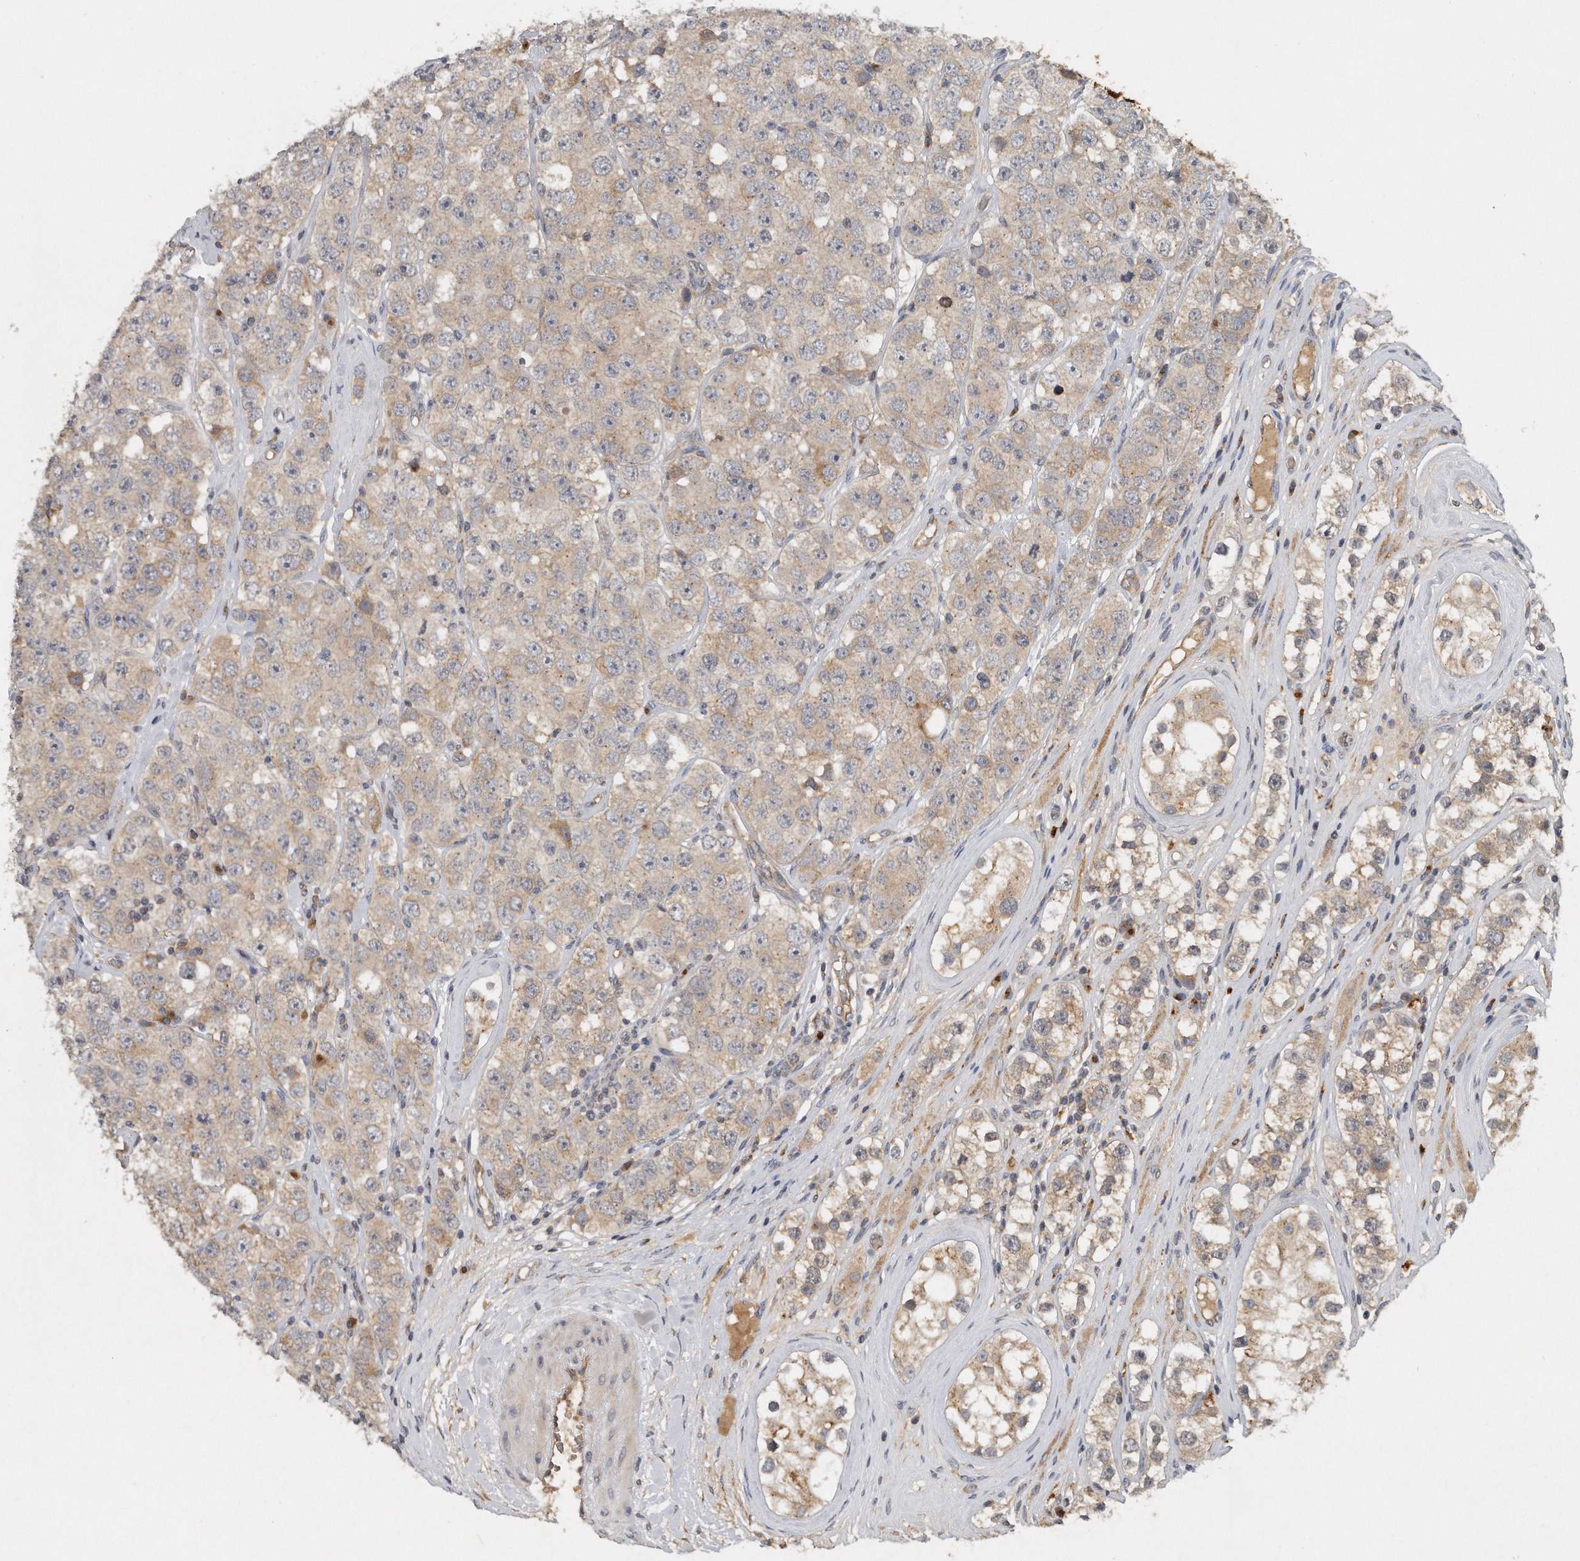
{"staining": {"intensity": "weak", "quantity": ">75%", "location": "cytoplasmic/membranous"}, "tissue": "testis cancer", "cell_type": "Tumor cells", "image_type": "cancer", "snomed": [{"axis": "morphology", "description": "Seminoma, NOS"}, {"axis": "topography", "description": "Testis"}], "caption": "There is low levels of weak cytoplasmic/membranous staining in tumor cells of testis cancer, as demonstrated by immunohistochemical staining (brown color).", "gene": "TRAPPC14", "patient": {"sex": "male", "age": 28}}